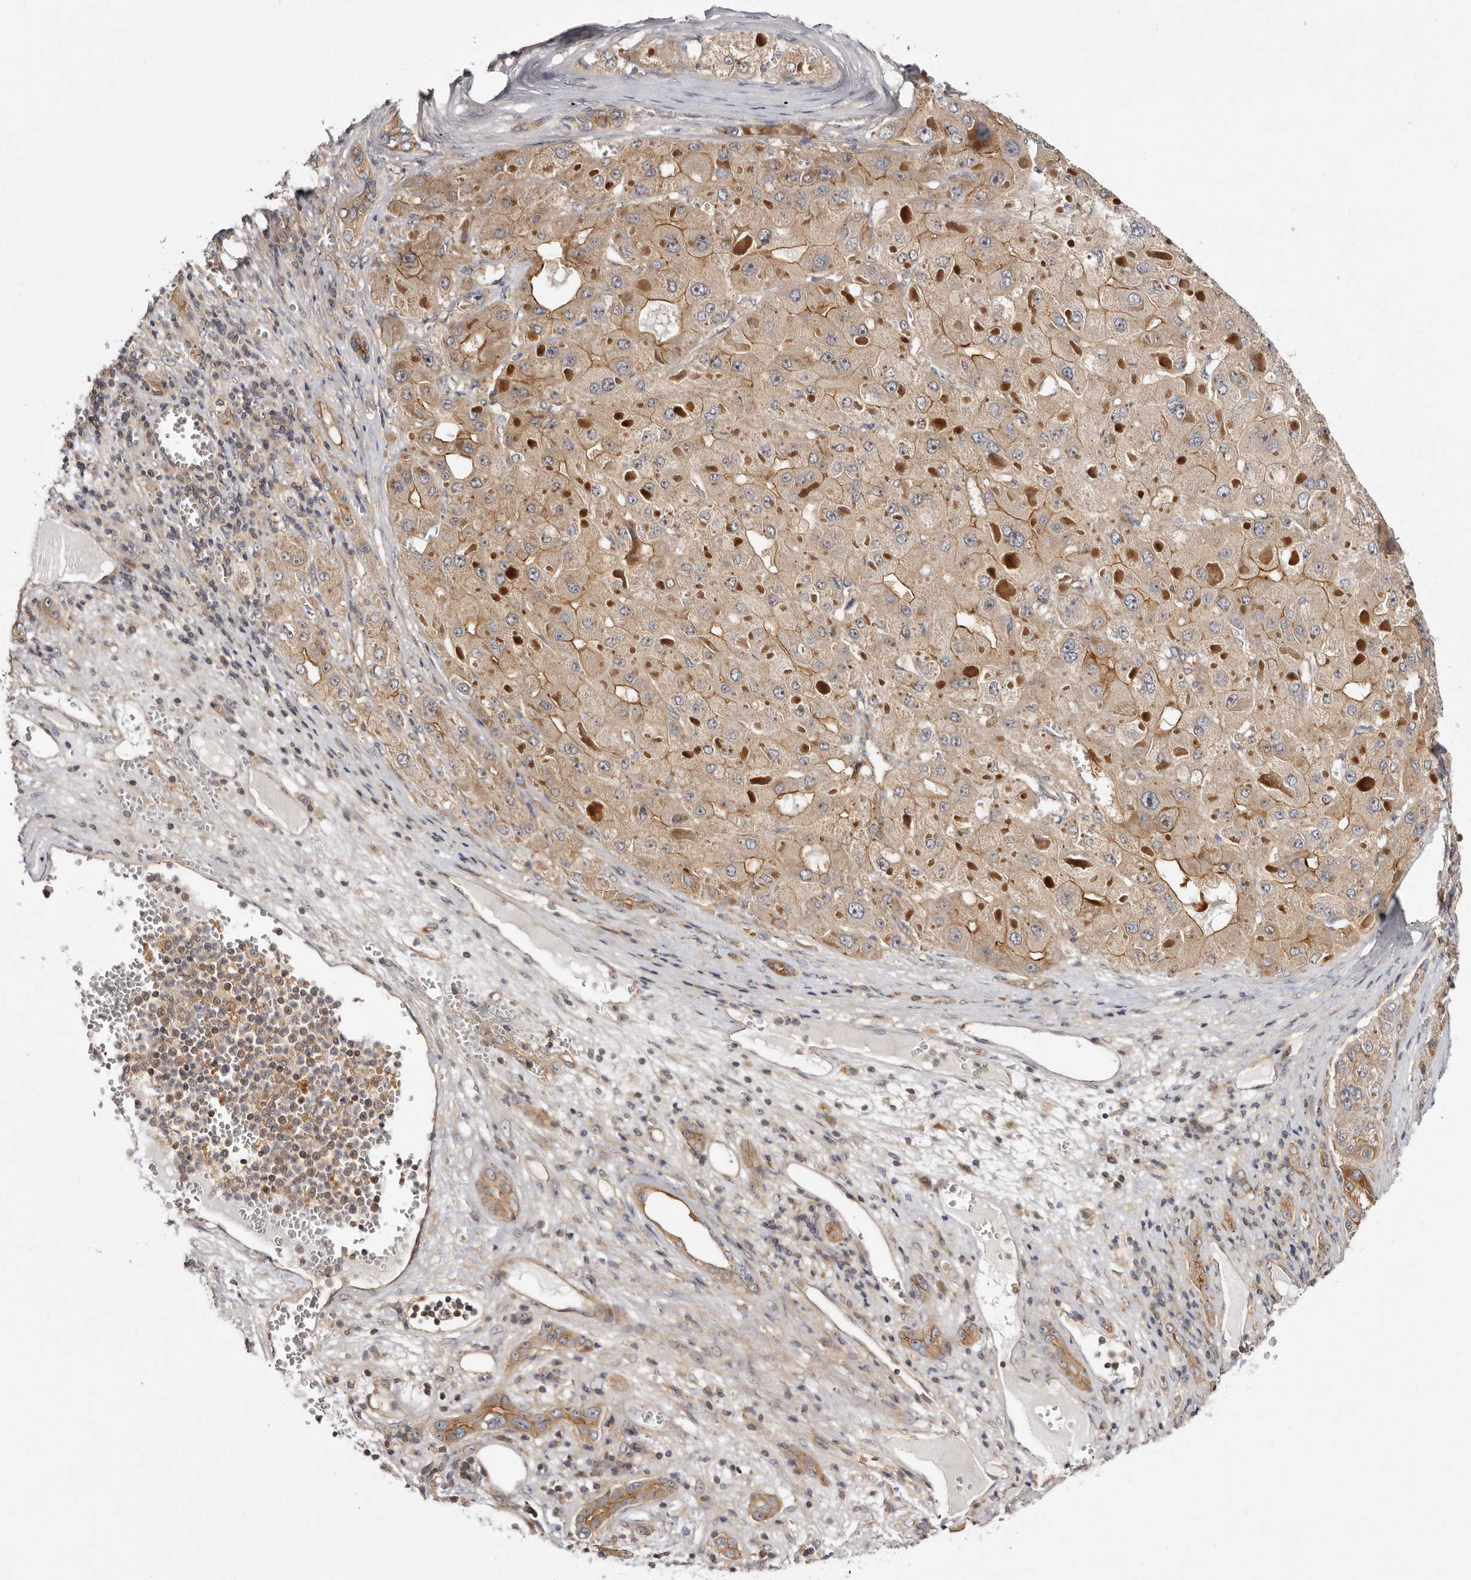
{"staining": {"intensity": "moderate", "quantity": "25%-75%", "location": "cytoplasmic/membranous"}, "tissue": "liver cancer", "cell_type": "Tumor cells", "image_type": "cancer", "snomed": [{"axis": "morphology", "description": "Carcinoma, Hepatocellular, NOS"}, {"axis": "topography", "description": "Liver"}], "caption": "IHC of human liver hepatocellular carcinoma reveals medium levels of moderate cytoplasmic/membranous positivity in about 25%-75% of tumor cells.", "gene": "PANK4", "patient": {"sex": "female", "age": 73}}